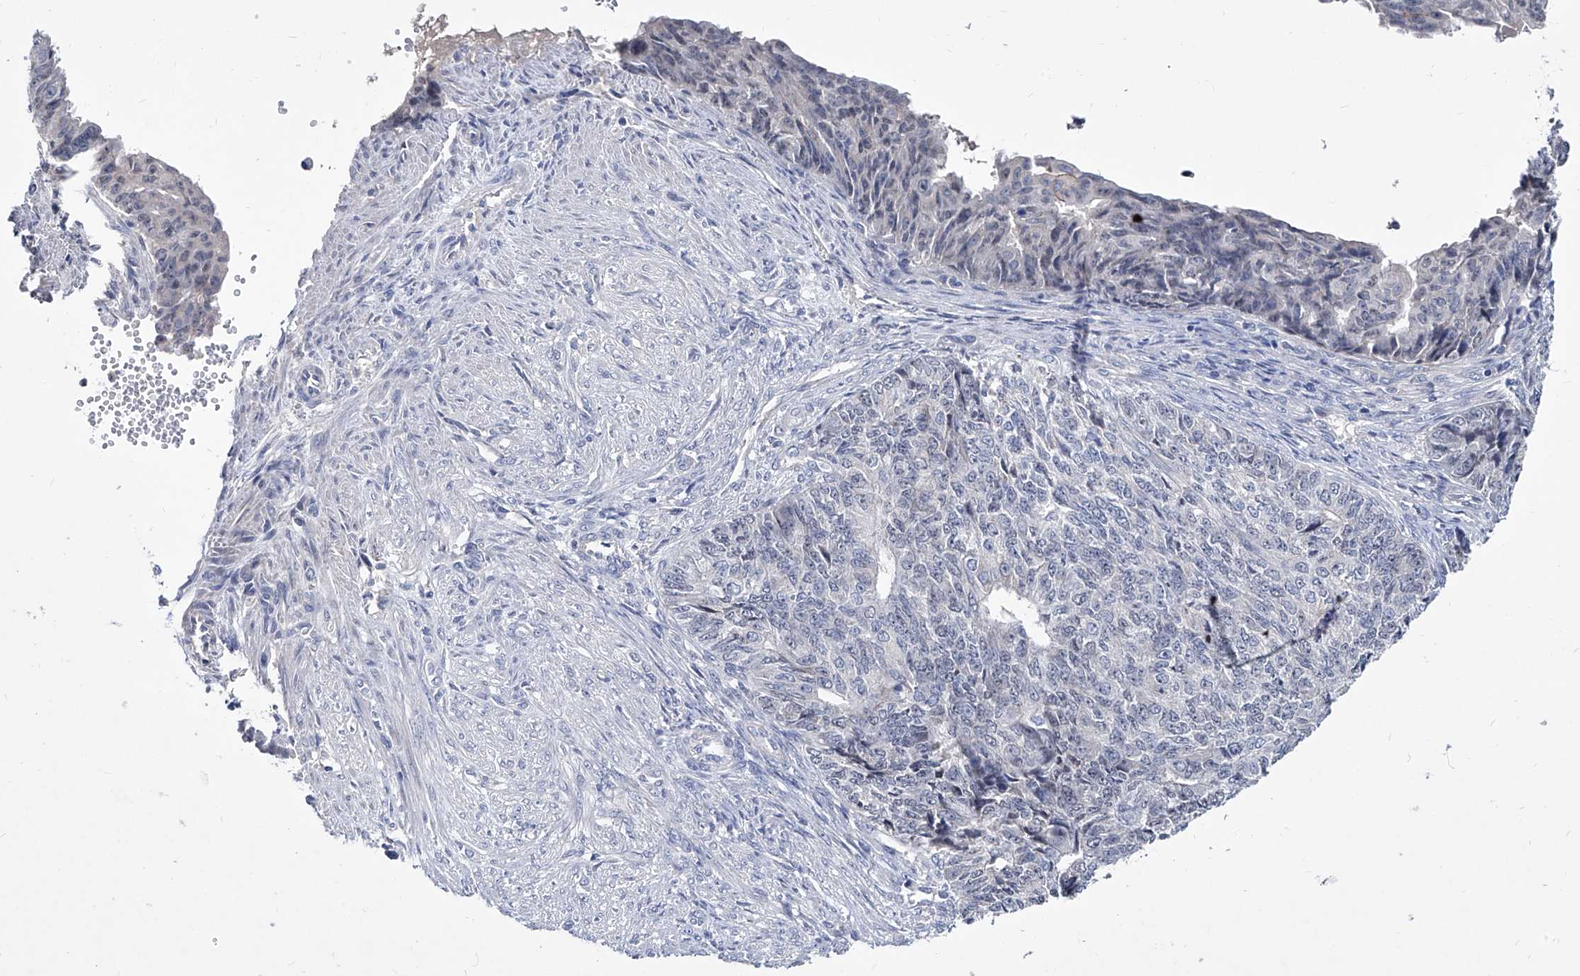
{"staining": {"intensity": "negative", "quantity": "none", "location": "none"}, "tissue": "endometrial cancer", "cell_type": "Tumor cells", "image_type": "cancer", "snomed": [{"axis": "morphology", "description": "Adenocarcinoma, NOS"}, {"axis": "topography", "description": "Endometrium"}], "caption": "Human endometrial cancer (adenocarcinoma) stained for a protein using immunohistochemistry displays no positivity in tumor cells.", "gene": "KLHL17", "patient": {"sex": "female", "age": 32}}